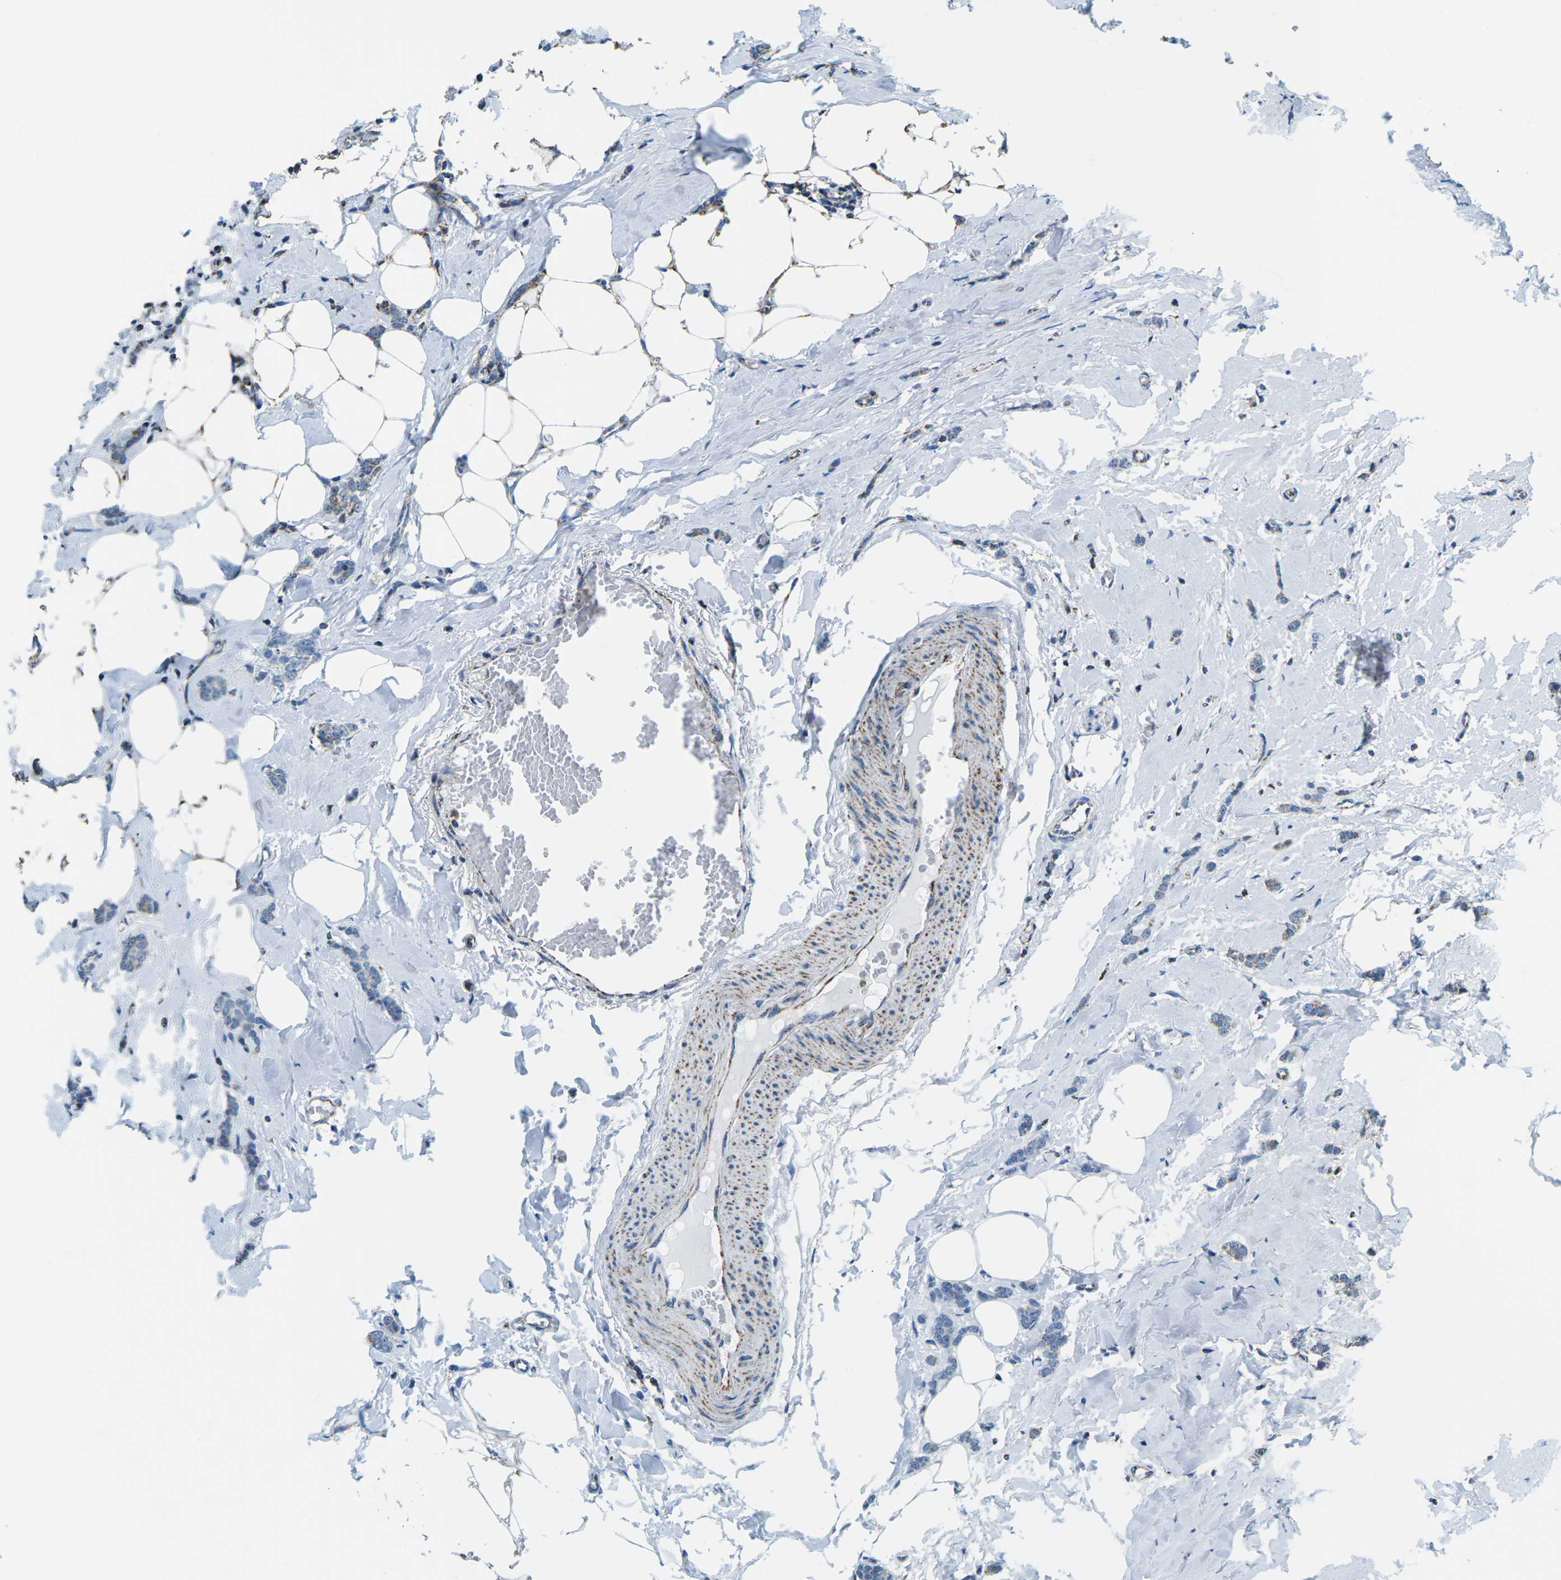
{"staining": {"intensity": "moderate", "quantity": "<25%", "location": "cytoplasmic/membranous"}, "tissue": "breast cancer", "cell_type": "Tumor cells", "image_type": "cancer", "snomed": [{"axis": "morphology", "description": "Lobular carcinoma"}, {"axis": "topography", "description": "Skin"}, {"axis": "topography", "description": "Breast"}], "caption": "Immunohistochemical staining of lobular carcinoma (breast) demonstrates low levels of moderate cytoplasmic/membranous staining in approximately <25% of tumor cells. Immunohistochemistry stains the protein in brown and the nuclei are stained blue.", "gene": "COX6C", "patient": {"sex": "female", "age": 46}}